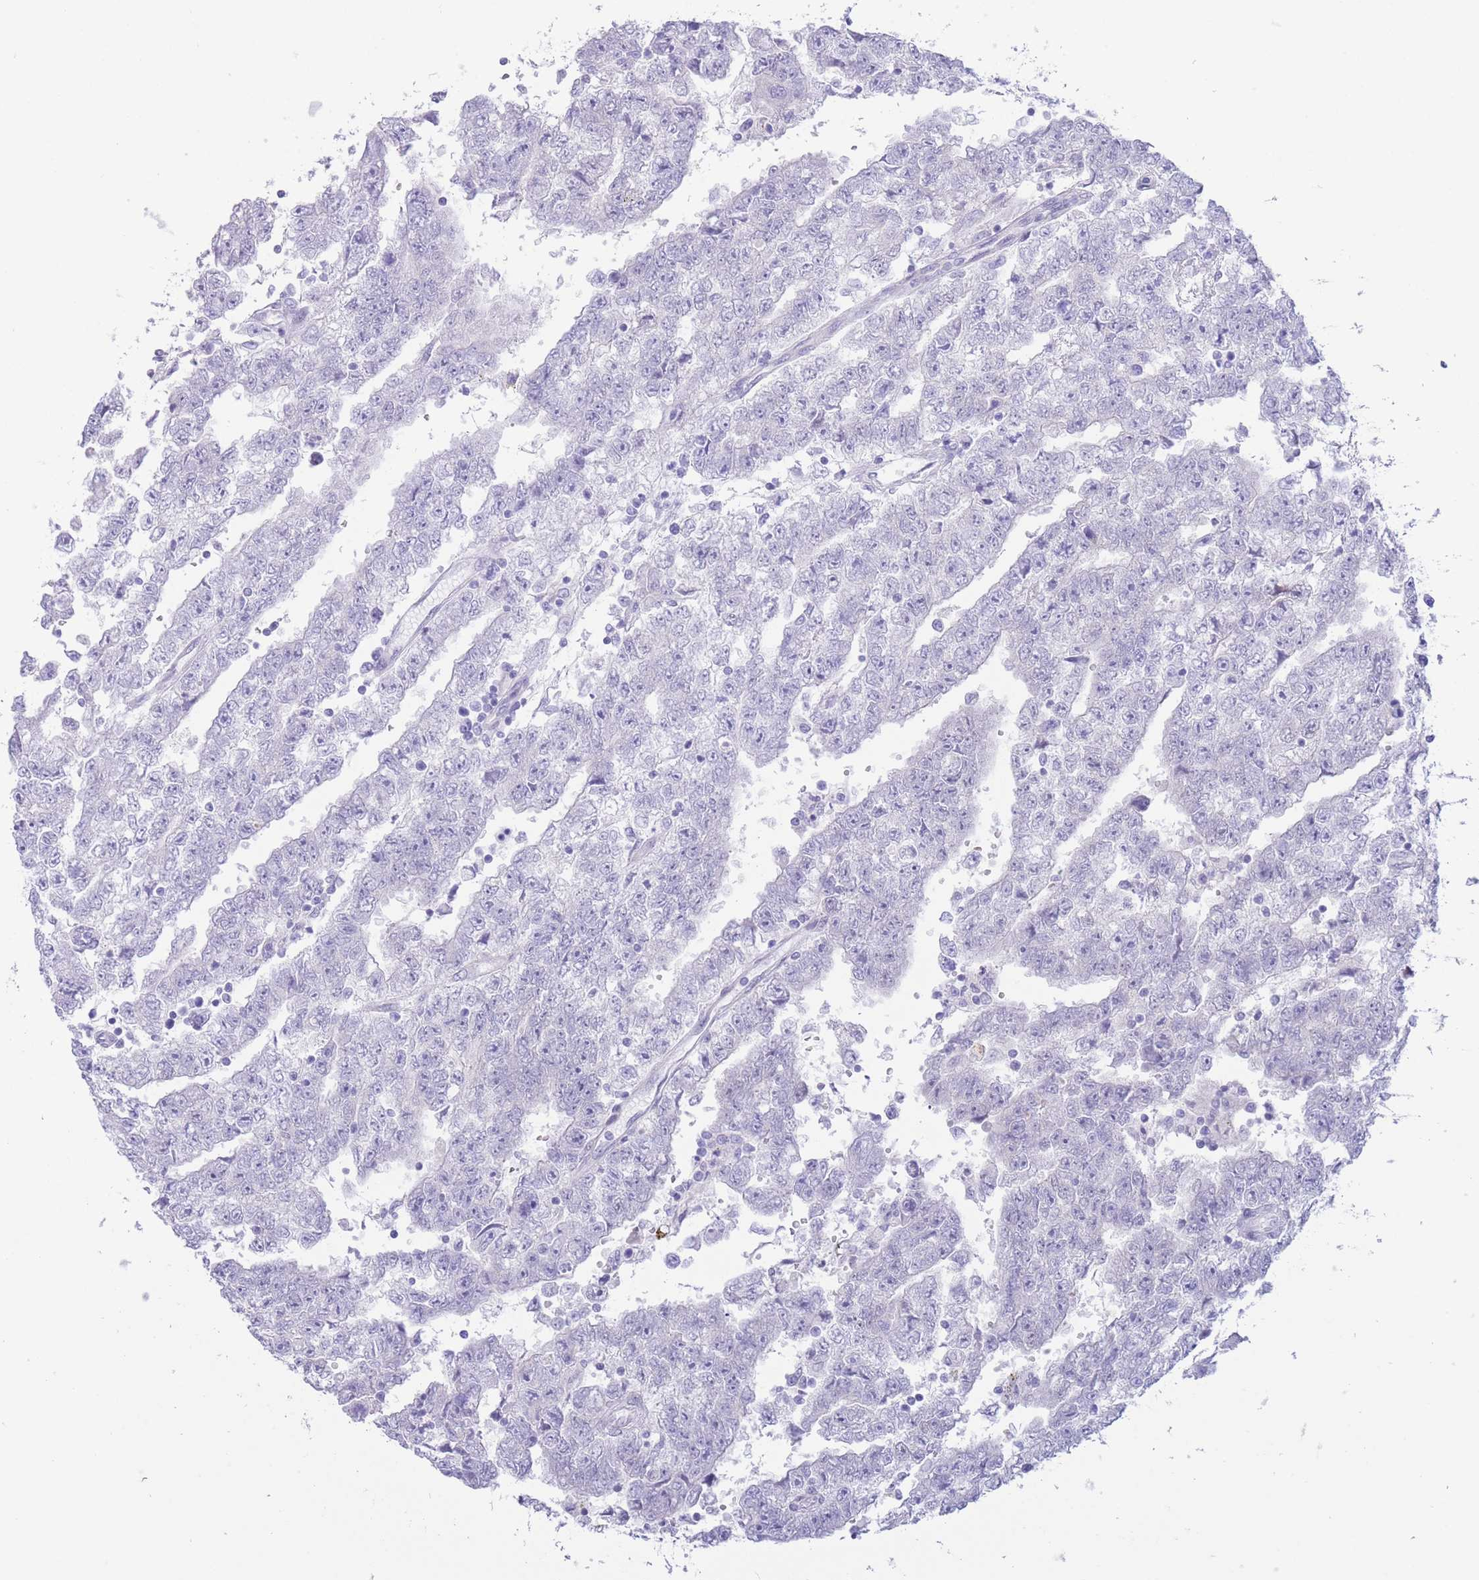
{"staining": {"intensity": "negative", "quantity": "none", "location": "none"}, "tissue": "testis cancer", "cell_type": "Tumor cells", "image_type": "cancer", "snomed": [{"axis": "morphology", "description": "Carcinoma, Embryonal, NOS"}, {"axis": "topography", "description": "Testis"}], "caption": "An IHC histopathology image of testis embryonal carcinoma is shown. There is no staining in tumor cells of testis embryonal carcinoma.", "gene": "FAH", "patient": {"sex": "male", "age": 25}}